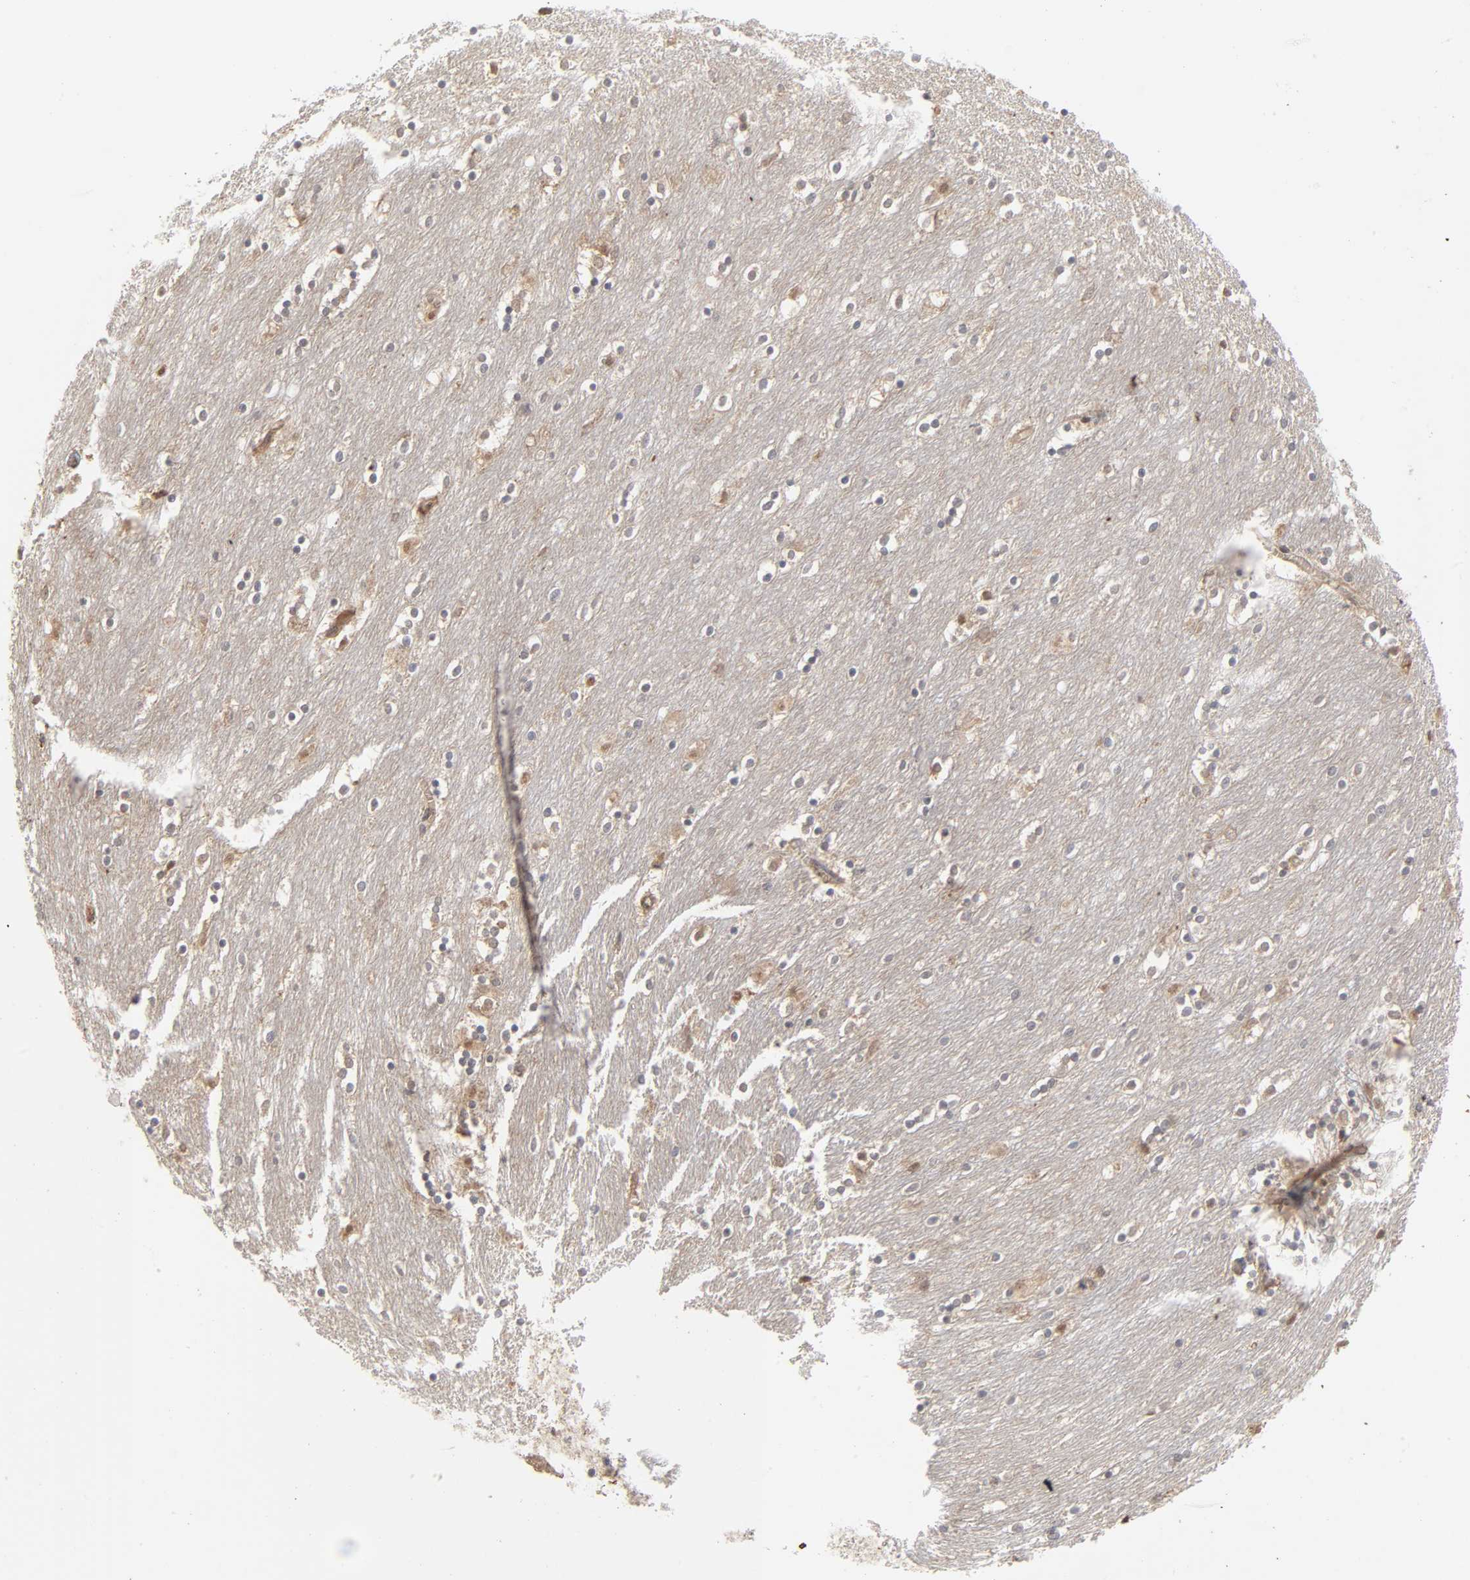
{"staining": {"intensity": "weak", "quantity": "25%-75%", "location": "cytoplasmic/membranous,nuclear"}, "tissue": "caudate", "cell_type": "Glial cells", "image_type": "normal", "snomed": [{"axis": "morphology", "description": "Normal tissue, NOS"}, {"axis": "topography", "description": "Lateral ventricle wall"}], "caption": "Immunohistochemical staining of normal human caudate demonstrates weak cytoplasmic/membranous,nuclear protein staining in approximately 25%-75% of glial cells.", "gene": "SCFD1", "patient": {"sex": "female", "age": 54}}